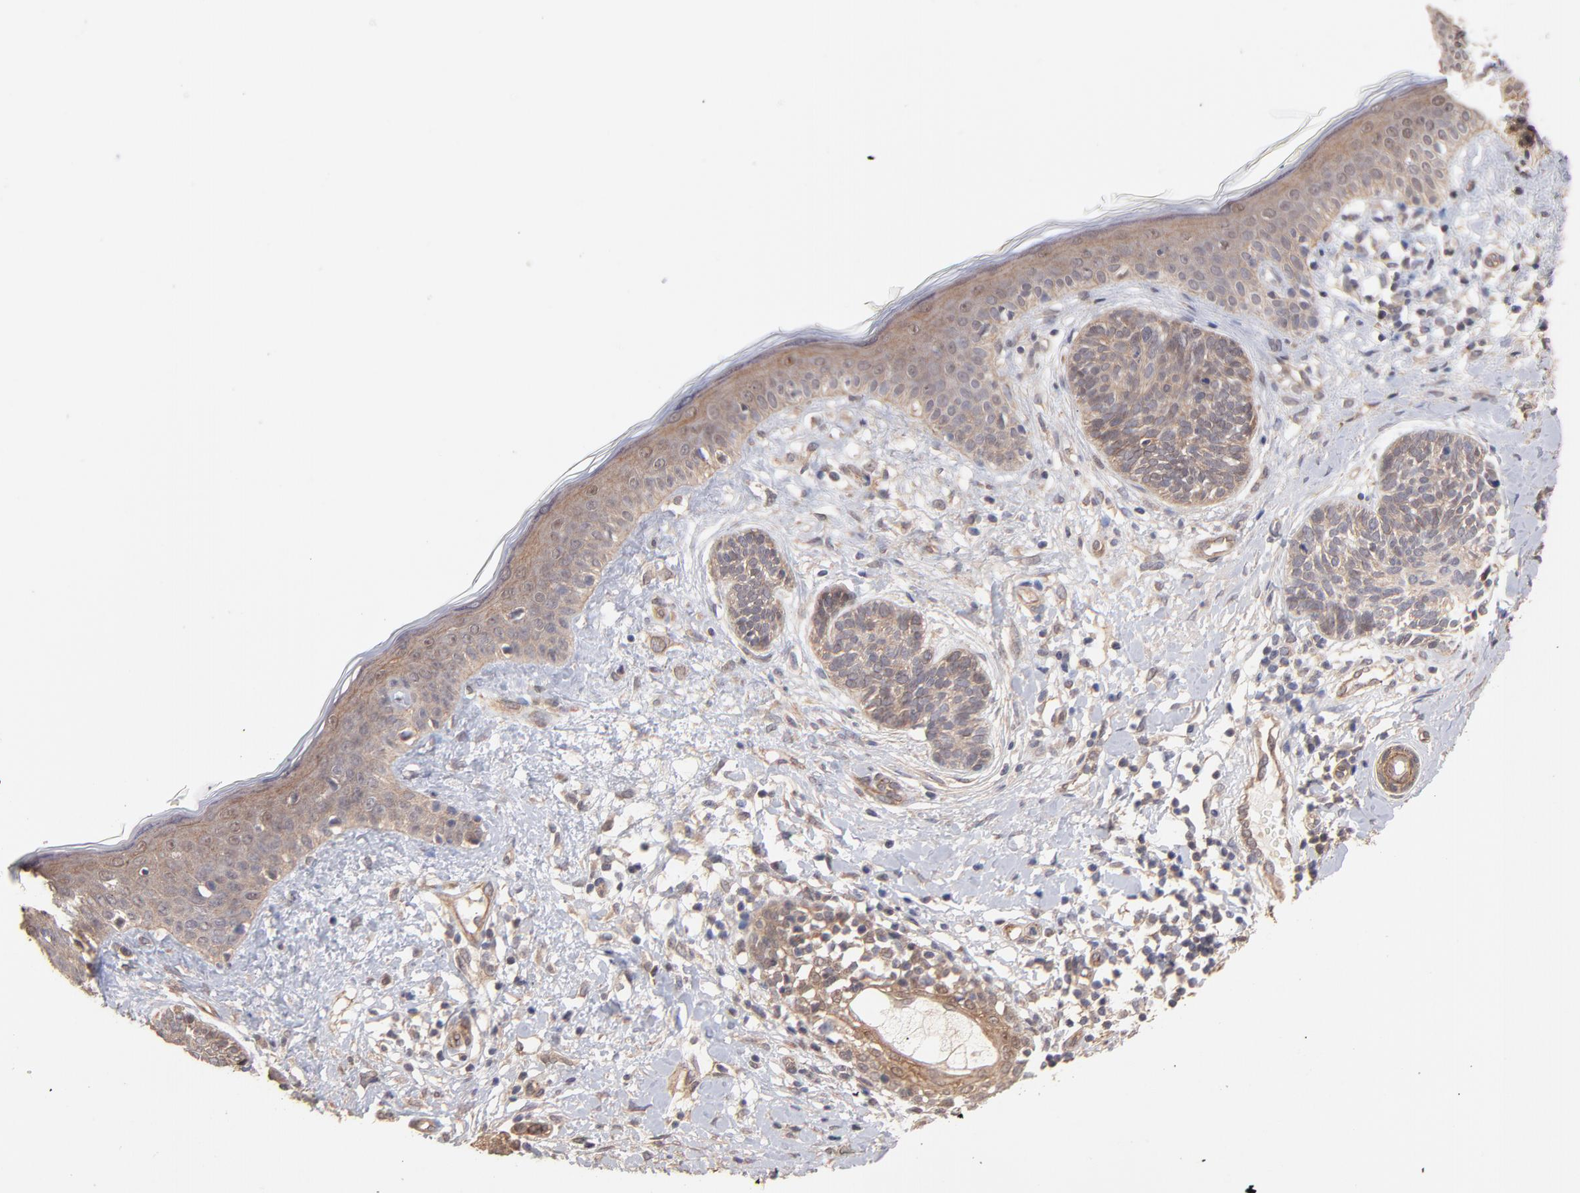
{"staining": {"intensity": "moderate", "quantity": ">75%", "location": "cytoplasmic/membranous"}, "tissue": "skin cancer", "cell_type": "Tumor cells", "image_type": "cancer", "snomed": [{"axis": "morphology", "description": "Normal tissue, NOS"}, {"axis": "morphology", "description": "Basal cell carcinoma"}, {"axis": "topography", "description": "Skin"}], "caption": "Moderate cytoplasmic/membranous positivity for a protein is appreciated in about >75% of tumor cells of skin basal cell carcinoma using immunohistochemistry (IHC).", "gene": "STAP2", "patient": {"sex": "male", "age": 63}}